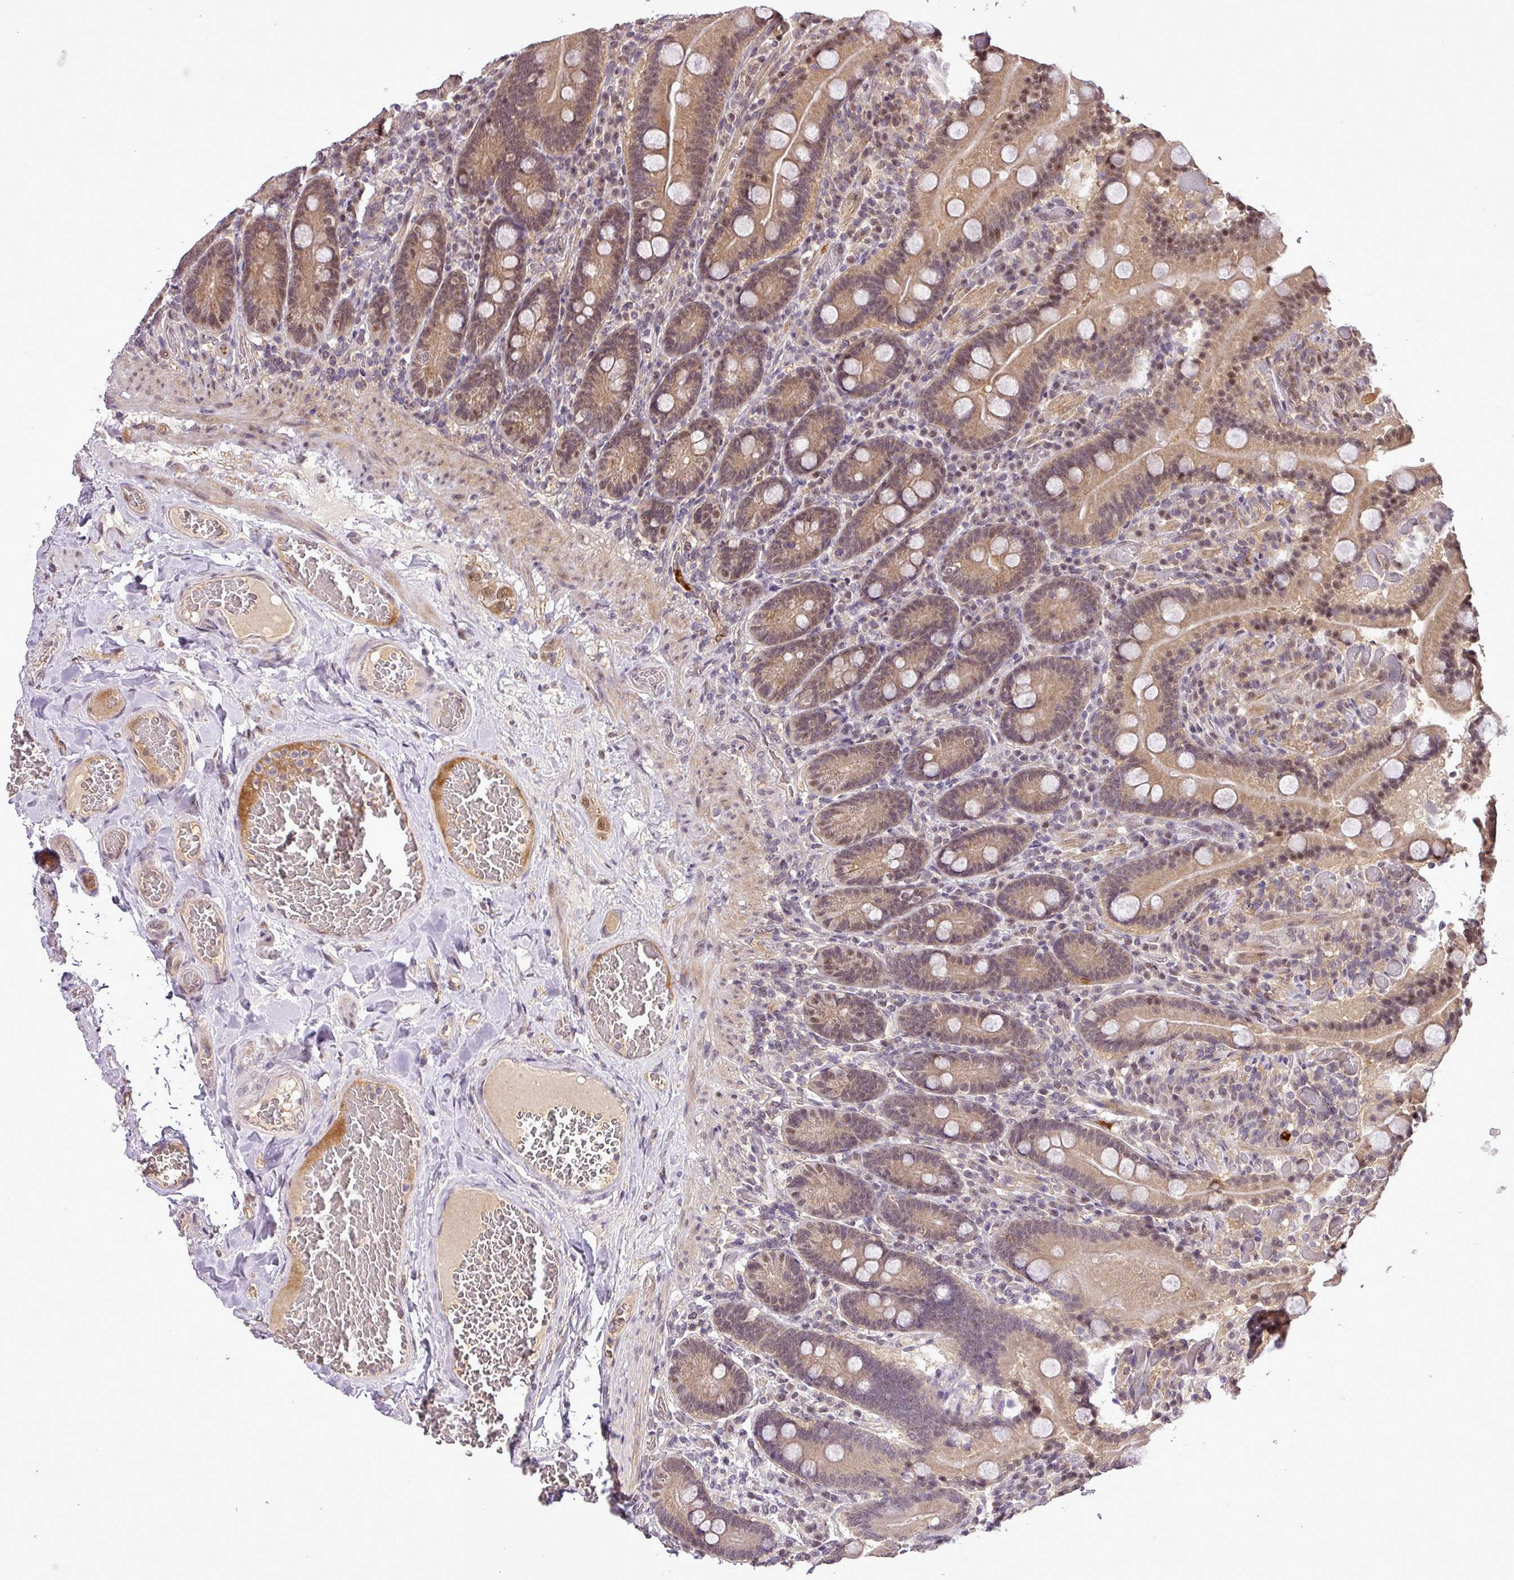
{"staining": {"intensity": "moderate", "quantity": ">75%", "location": "cytoplasmic/membranous,nuclear"}, "tissue": "duodenum", "cell_type": "Glandular cells", "image_type": "normal", "snomed": [{"axis": "morphology", "description": "Normal tissue, NOS"}, {"axis": "topography", "description": "Duodenum"}], "caption": "A brown stain labels moderate cytoplasmic/membranous,nuclear expression of a protein in glandular cells of unremarkable duodenum.", "gene": "MFHAS1", "patient": {"sex": "female", "age": 62}}